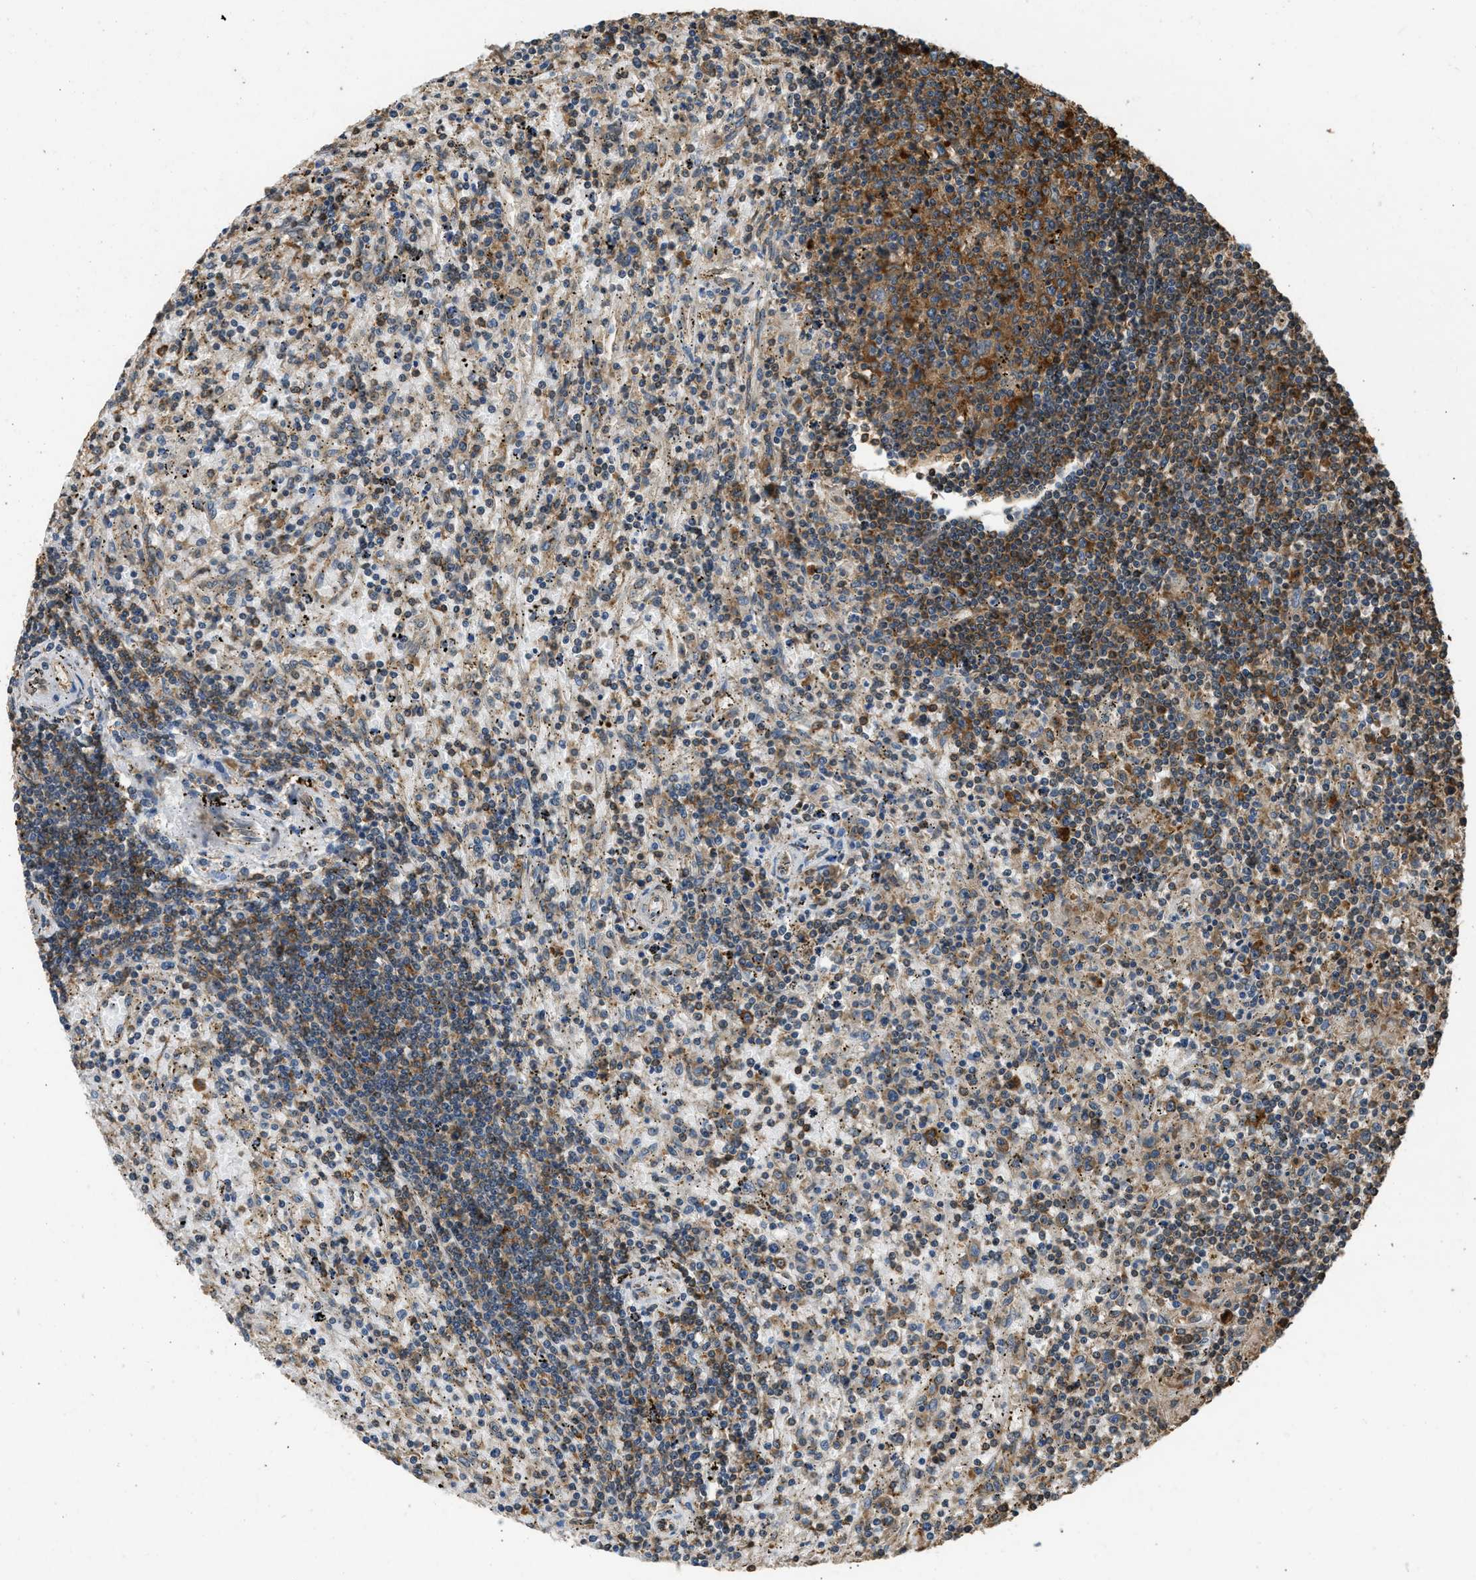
{"staining": {"intensity": "moderate", "quantity": ">75%", "location": "cytoplasmic/membranous"}, "tissue": "lymphoma", "cell_type": "Tumor cells", "image_type": "cancer", "snomed": [{"axis": "morphology", "description": "Malignant lymphoma, non-Hodgkin's type, Low grade"}, {"axis": "topography", "description": "Spleen"}], "caption": "Immunohistochemistry (IHC) photomicrograph of neoplastic tissue: human lymphoma stained using immunohistochemistry shows medium levels of moderate protein expression localized specifically in the cytoplasmic/membranous of tumor cells, appearing as a cytoplasmic/membranous brown color.", "gene": "SLC36A4", "patient": {"sex": "male", "age": 76}}